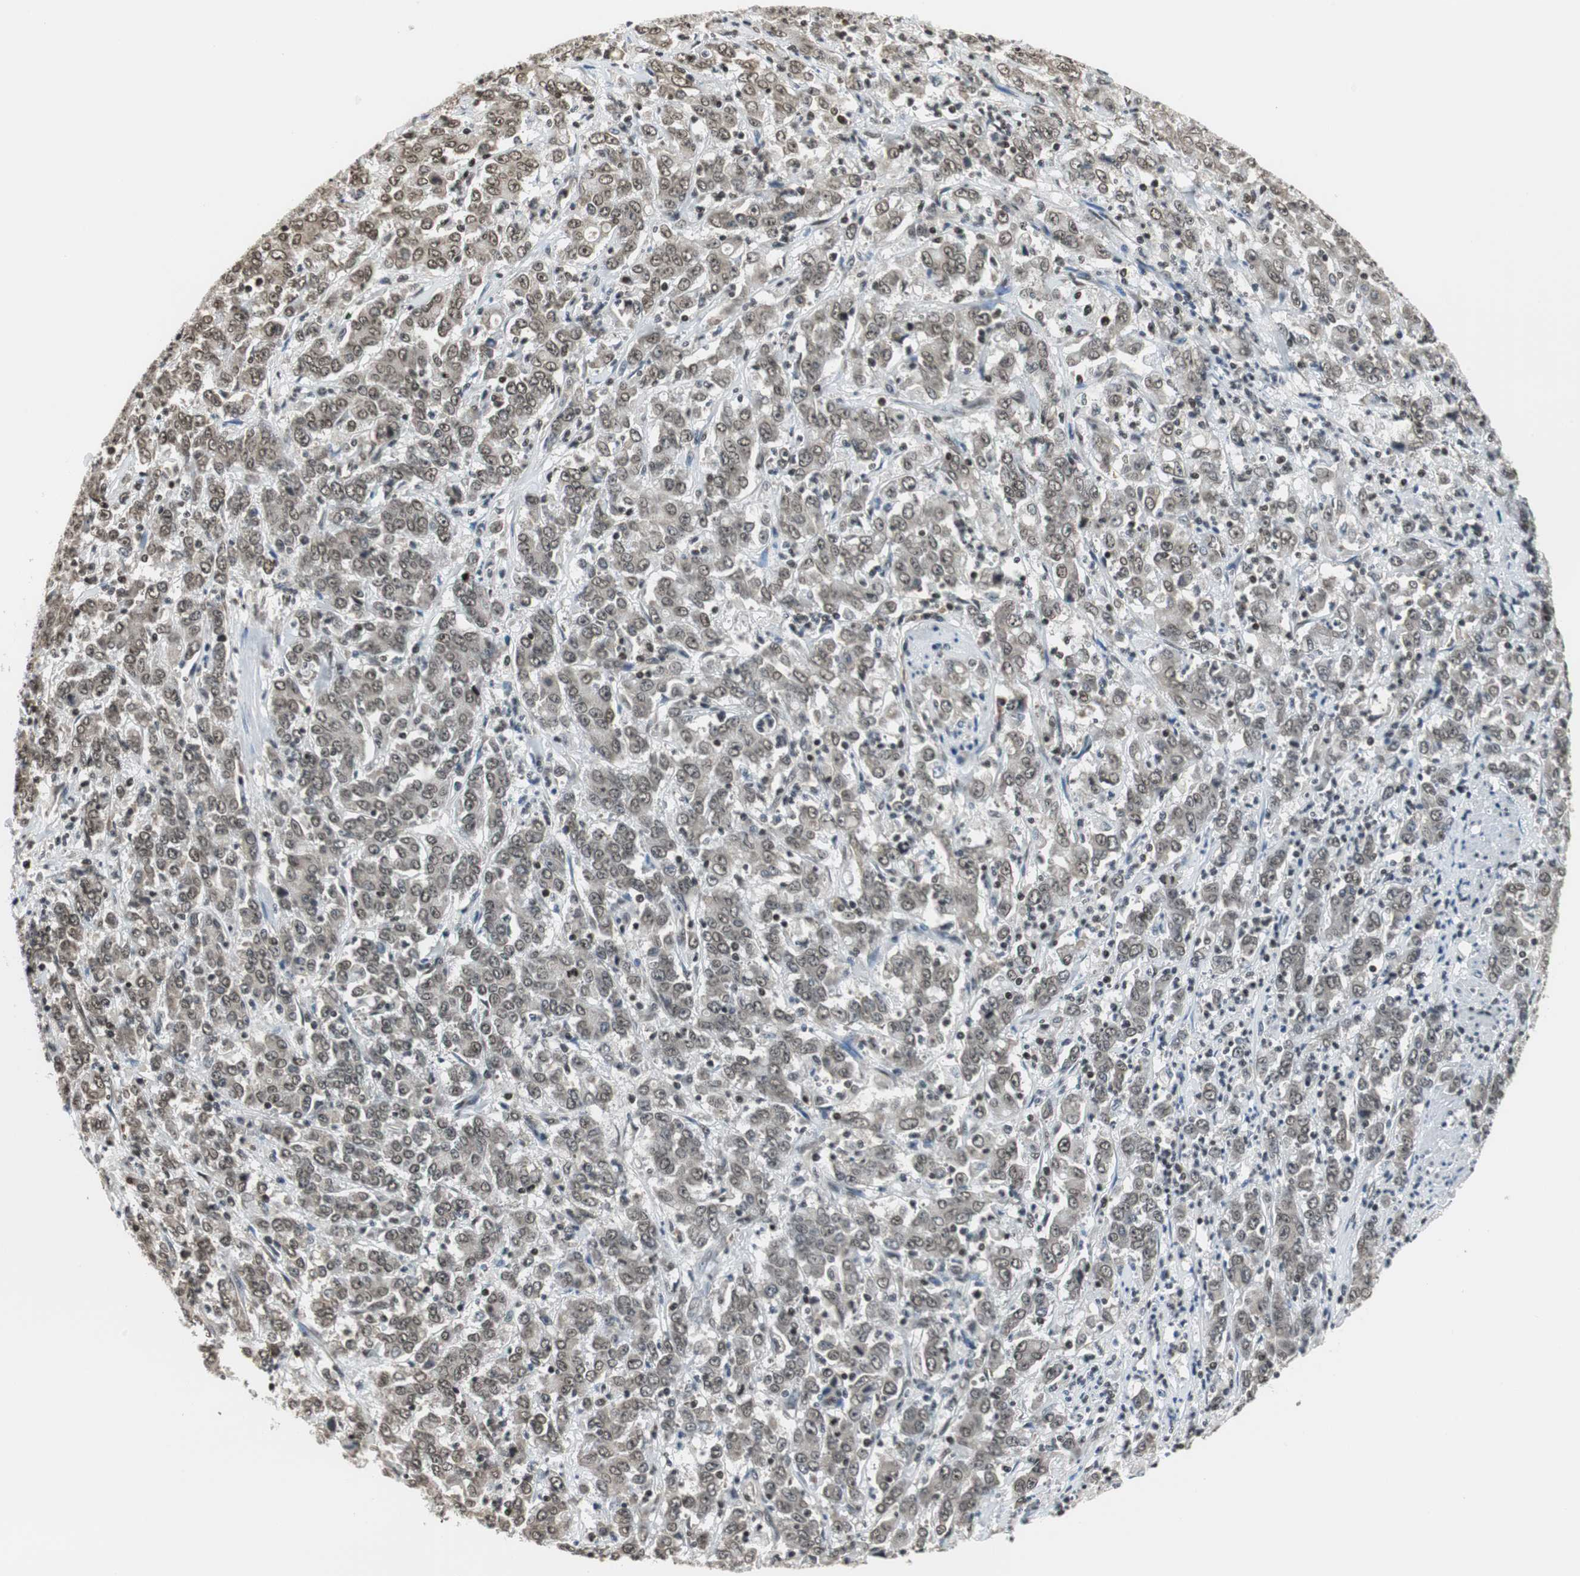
{"staining": {"intensity": "weak", "quantity": ">75%", "location": "nuclear"}, "tissue": "stomach cancer", "cell_type": "Tumor cells", "image_type": "cancer", "snomed": [{"axis": "morphology", "description": "Adenocarcinoma, NOS"}, {"axis": "topography", "description": "Stomach, lower"}], "caption": "Weak nuclear expression for a protein is appreciated in approximately >75% of tumor cells of stomach cancer using IHC.", "gene": "REST", "patient": {"sex": "female", "age": 71}}